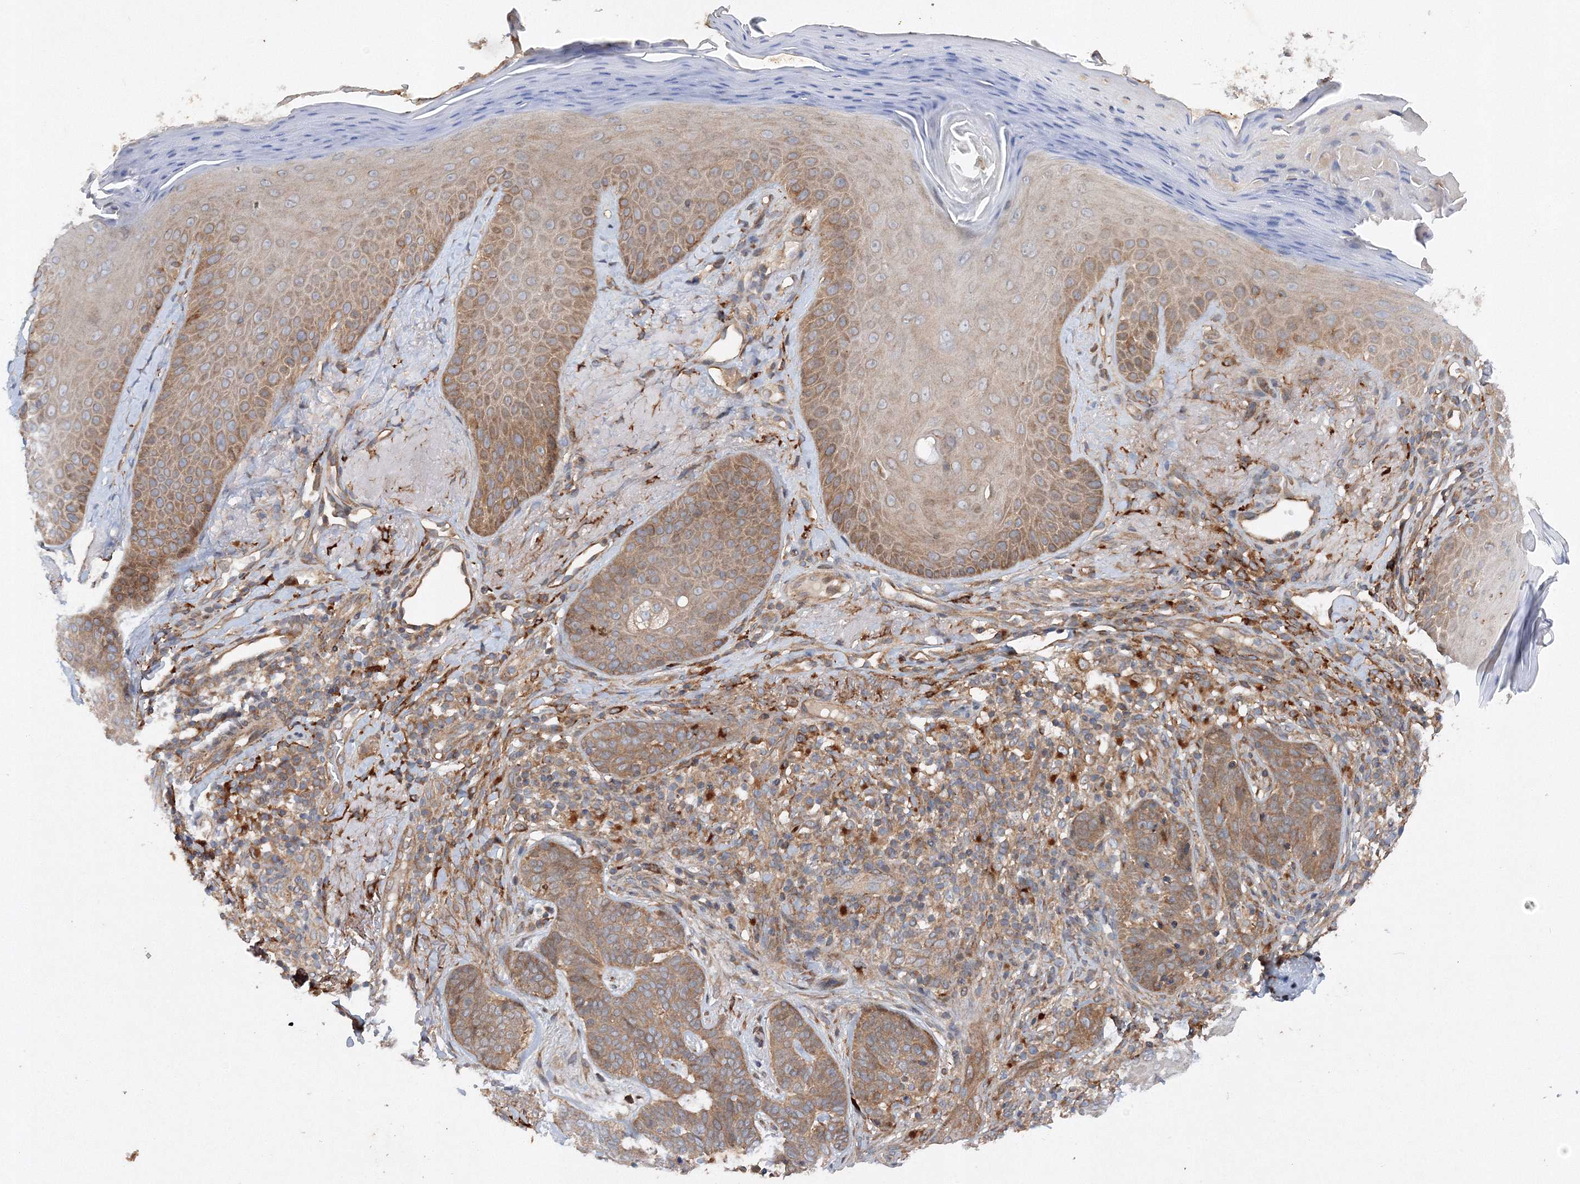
{"staining": {"intensity": "moderate", "quantity": "25%-75%", "location": "cytoplasmic/membranous"}, "tissue": "skin", "cell_type": "Fibroblasts", "image_type": "normal", "snomed": [{"axis": "morphology", "description": "Normal tissue, NOS"}, {"axis": "topography", "description": "Skin"}], "caption": "Normal skin was stained to show a protein in brown. There is medium levels of moderate cytoplasmic/membranous expression in about 25%-75% of fibroblasts. (Brightfield microscopy of DAB IHC at high magnification).", "gene": "SLC36A1", "patient": {"sex": "male", "age": 57}}